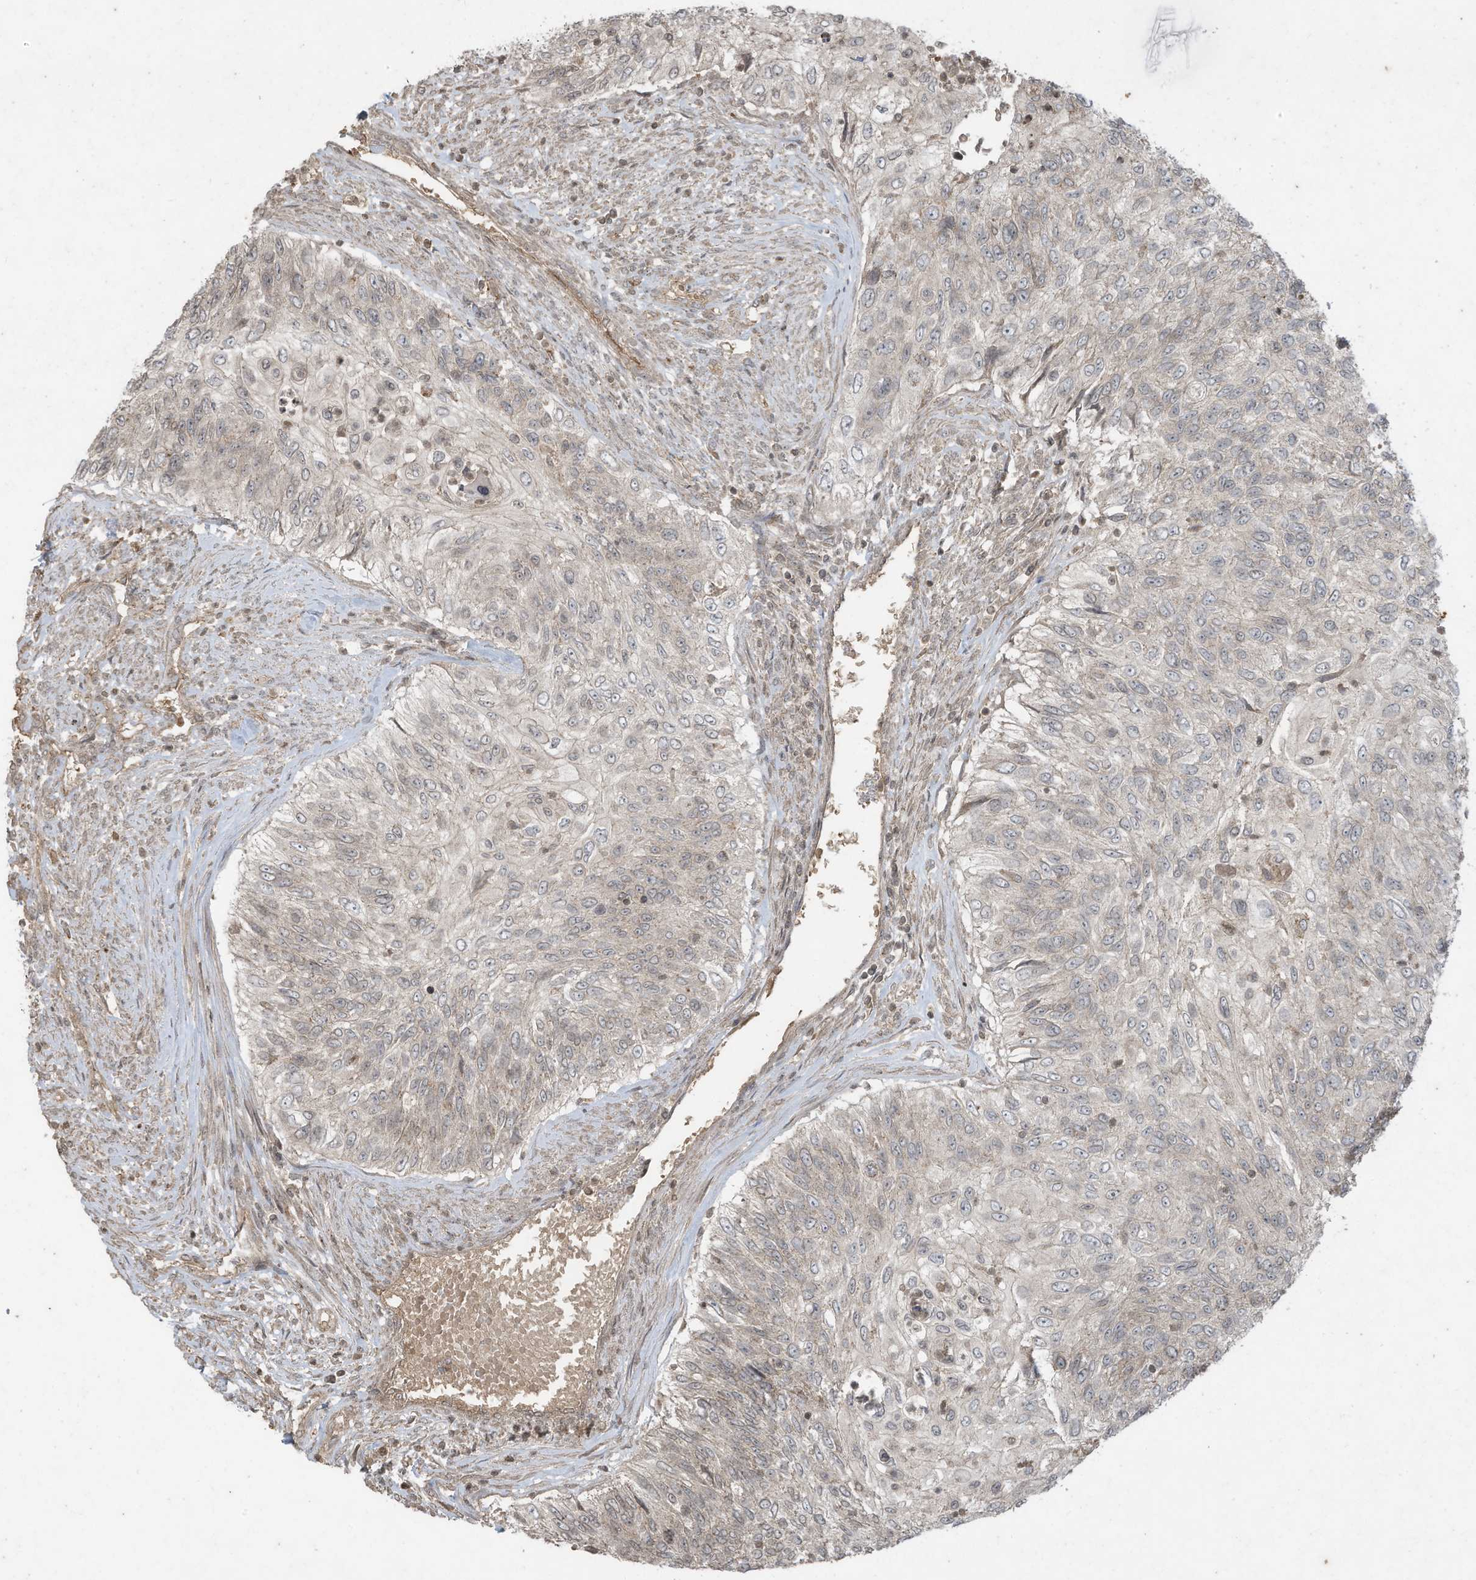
{"staining": {"intensity": "weak", "quantity": "<25%", "location": "nuclear"}, "tissue": "urothelial cancer", "cell_type": "Tumor cells", "image_type": "cancer", "snomed": [{"axis": "morphology", "description": "Urothelial carcinoma, High grade"}, {"axis": "topography", "description": "Urinary bladder"}], "caption": "Immunohistochemistry micrograph of human urothelial cancer stained for a protein (brown), which reveals no staining in tumor cells.", "gene": "MATN2", "patient": {"sex": "female", "age": 60}}